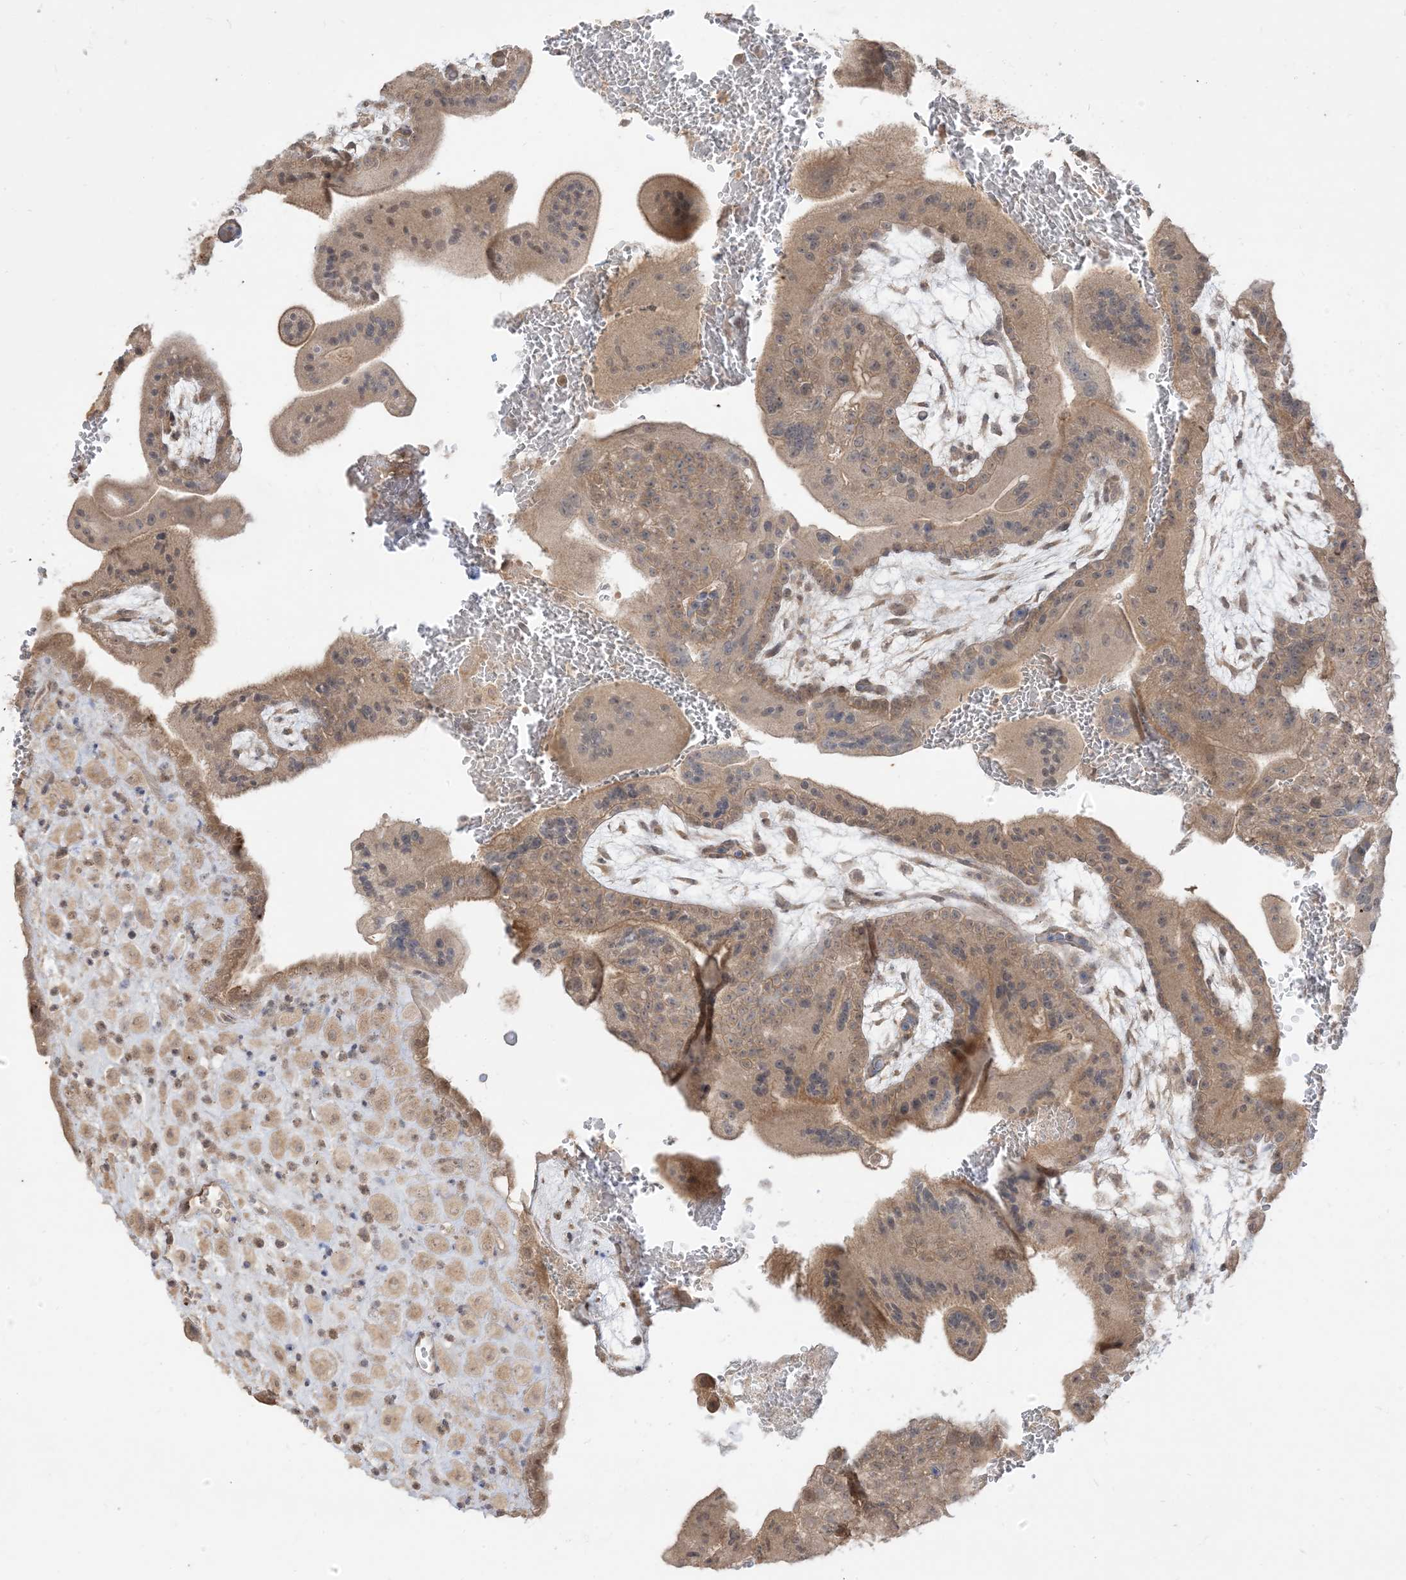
{"staining": {"intensity": "moderate", "quantity": ">75%", "location": "cytoplasmic/membranous"}, "tissue": "placenta", "cell_type": "Decidual cells", "image_type": "normal", "snomed": [{"axis": "morphology", "description": "Normal tissue, NOS"}, {"axis": "topography", "description": "Placenta"}], "caption": "Immunohistochemistry (DAB (3,3'-diaminobenzidine)) staining of normal human placenta exhibits moderate cytoplasmic/membranous protein staining in about >75% of decidual cells.", "gene": "TBCC", "patient": {"sex": "female", "age": 35}}